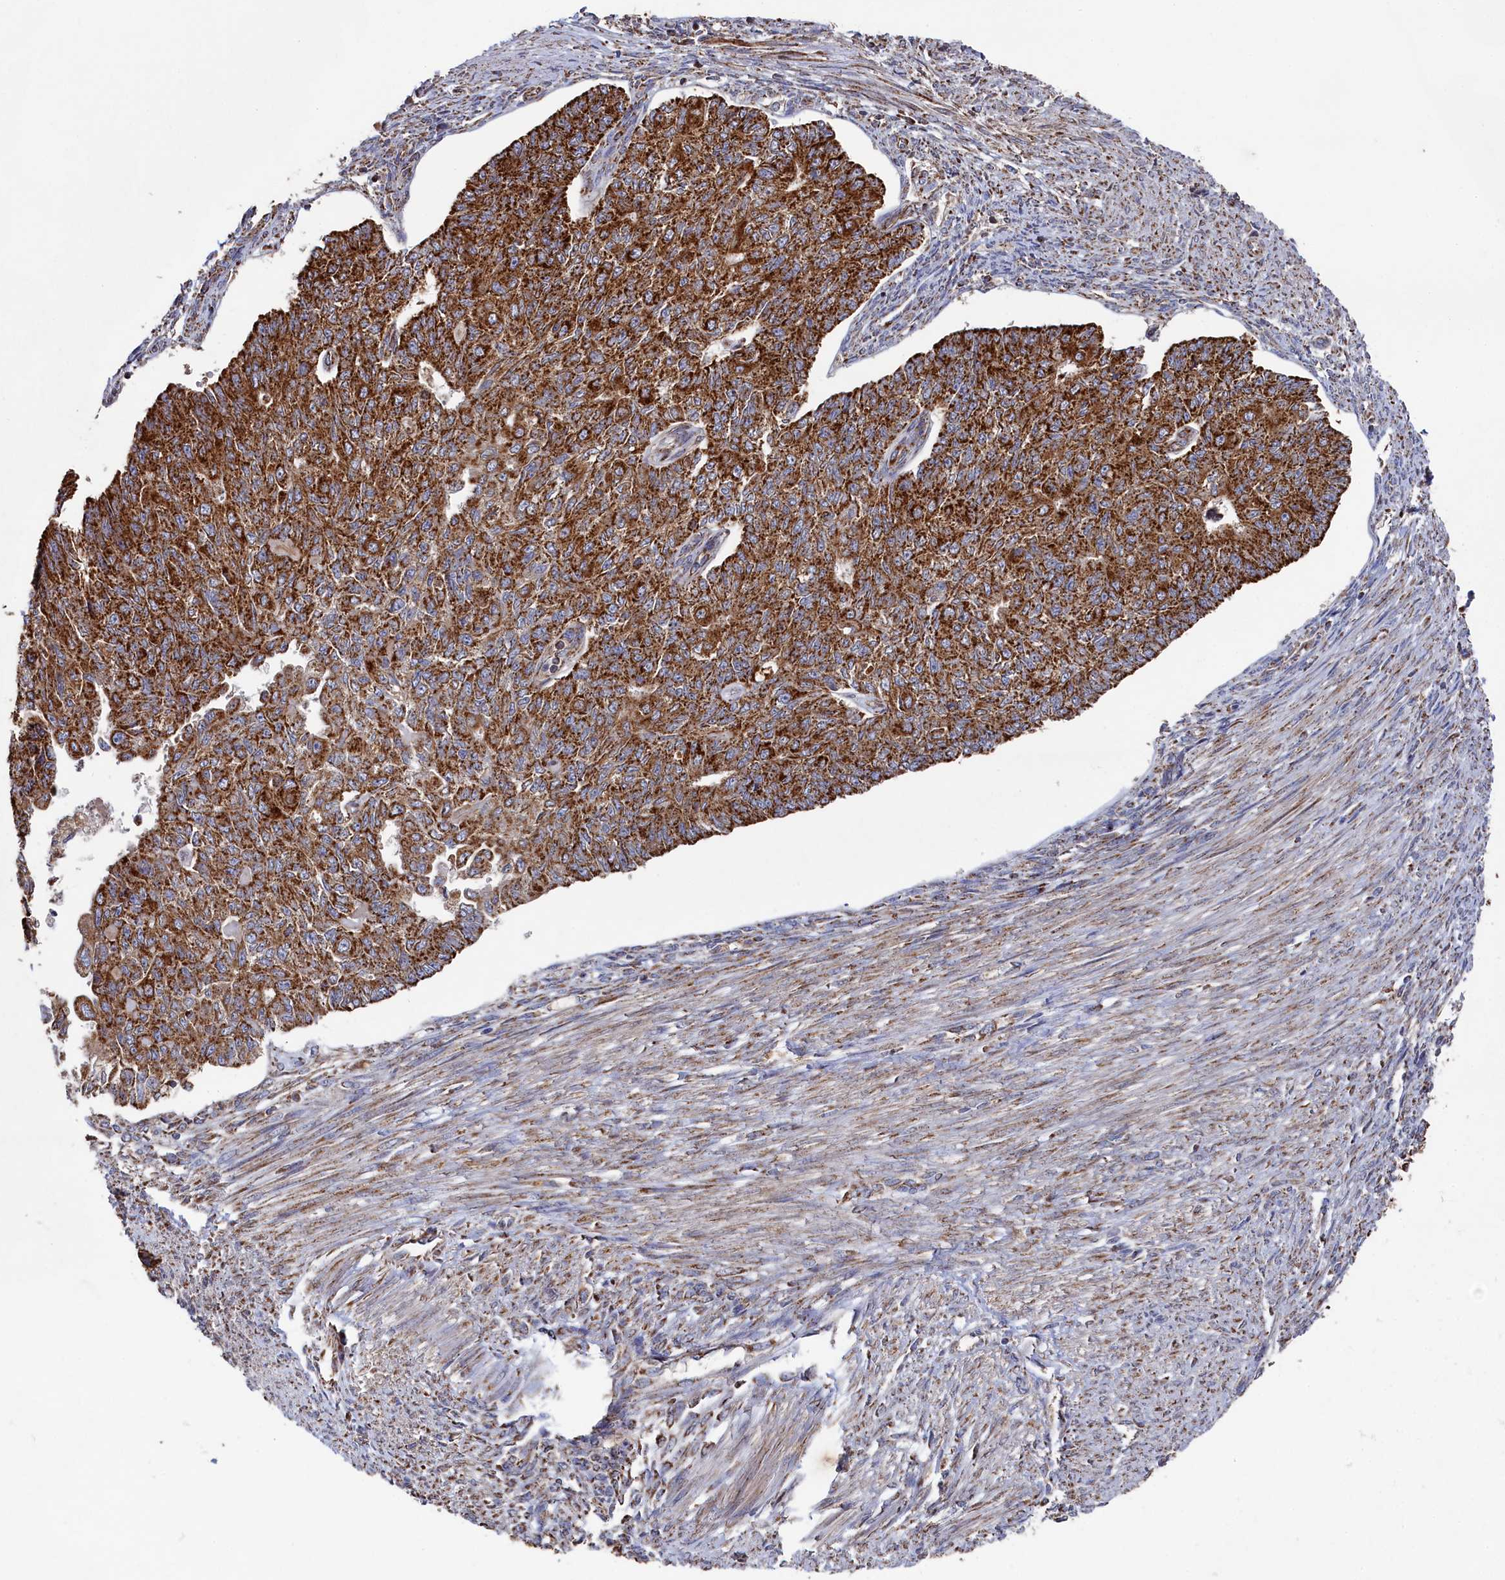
{"staining": {"intensity": "strong", "quantity": ">75%", "location": "cytoplasmic/membranous"}, "tissue": "endometrial cancer", "cell_type": "Tumor cells", "image_type": "cancer", "snomed": [{"axis": "morphology", "description": "Adenocarcinoma, NOS"}, {"axis": "topography", "description": "Endometrium"}], "caption": "Endometrial adenocarcinoma was stained to show a protein in brown. There is high levels of strong cytoplasmic/membranous staining in about >75% of tumor cells.", "gene": "HAUS2", "patient": {"sex": "female", "age": 32}}